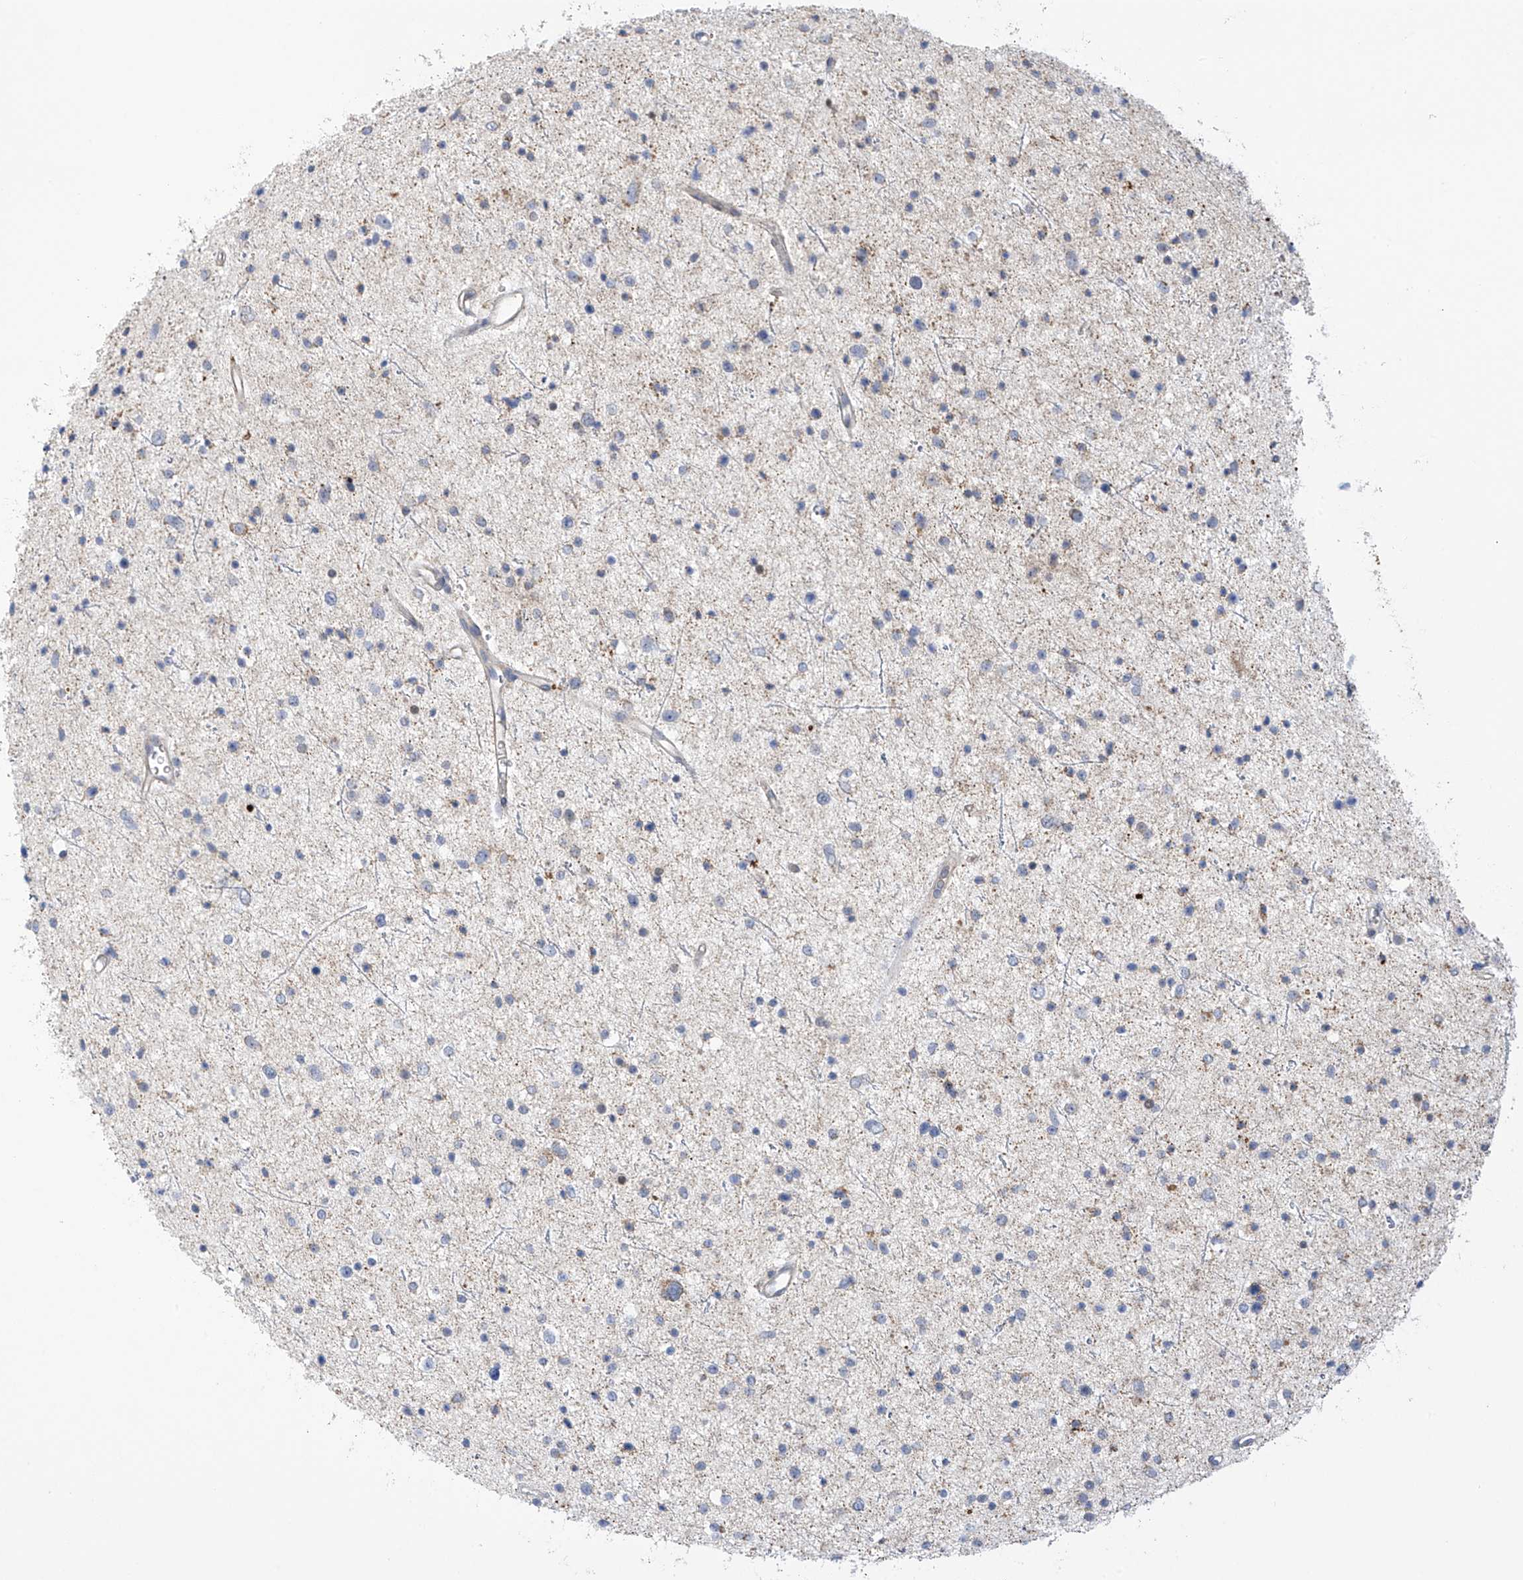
{"staining": {"intensity": "weak", "quantity": "<25%", "location": "cytoplasmic/membranous"}, "tissue": "glioma", "cell_type": "Tumor cells", "image_type": "cancer", "snomed": [{"axis": "morphology", "description": "Glioma, malignant, Low grade"}, {"axis": "topography", "description": "Brain"}], "caption": "The histopathology image displays no significant positivity in tumor cells of glioma. (IHC, brightfield microscopy, high magnification).", "gene": "METTL18", "patient": {"sex": "female", "age": 37}}